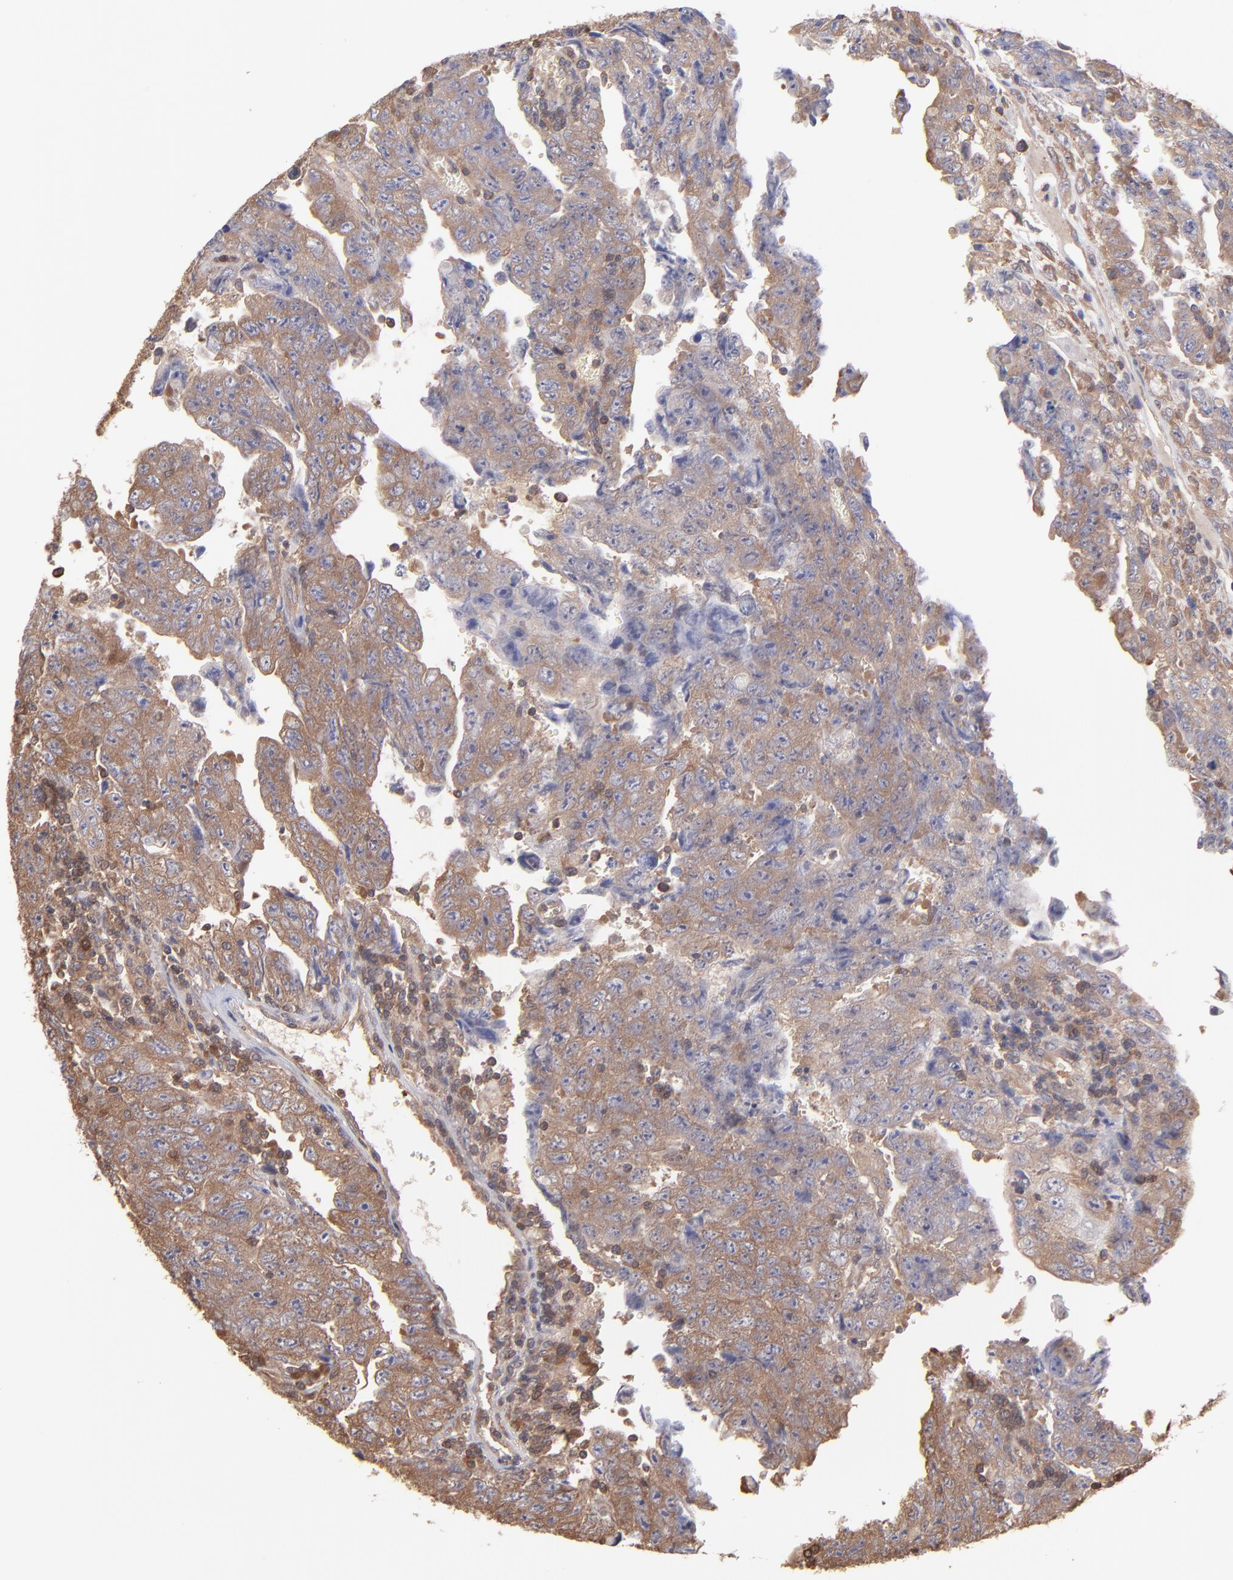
{"staining": {"intensity": "moderate", "quantity": ">75%", "location": "cytoplasmic/membranous"}, "tissue": "testis cancer", "cell_type": "Tumor cells", "image_type": "cancer", "snomed": [{"axis": "morphology", "description": "Carcinoma, Embryonal, NOS"}, {"axis": "topography", "description": "Testis"}], "caption": "Moderate cytoplasmic/membranous staining for a protein is appreciated in about >75% of tumor cells of embryonal carcinoma (testis) using immunohistochemistry.", "gene": "MAP2K2", "patient": {"sex": "male", "age": 28}}